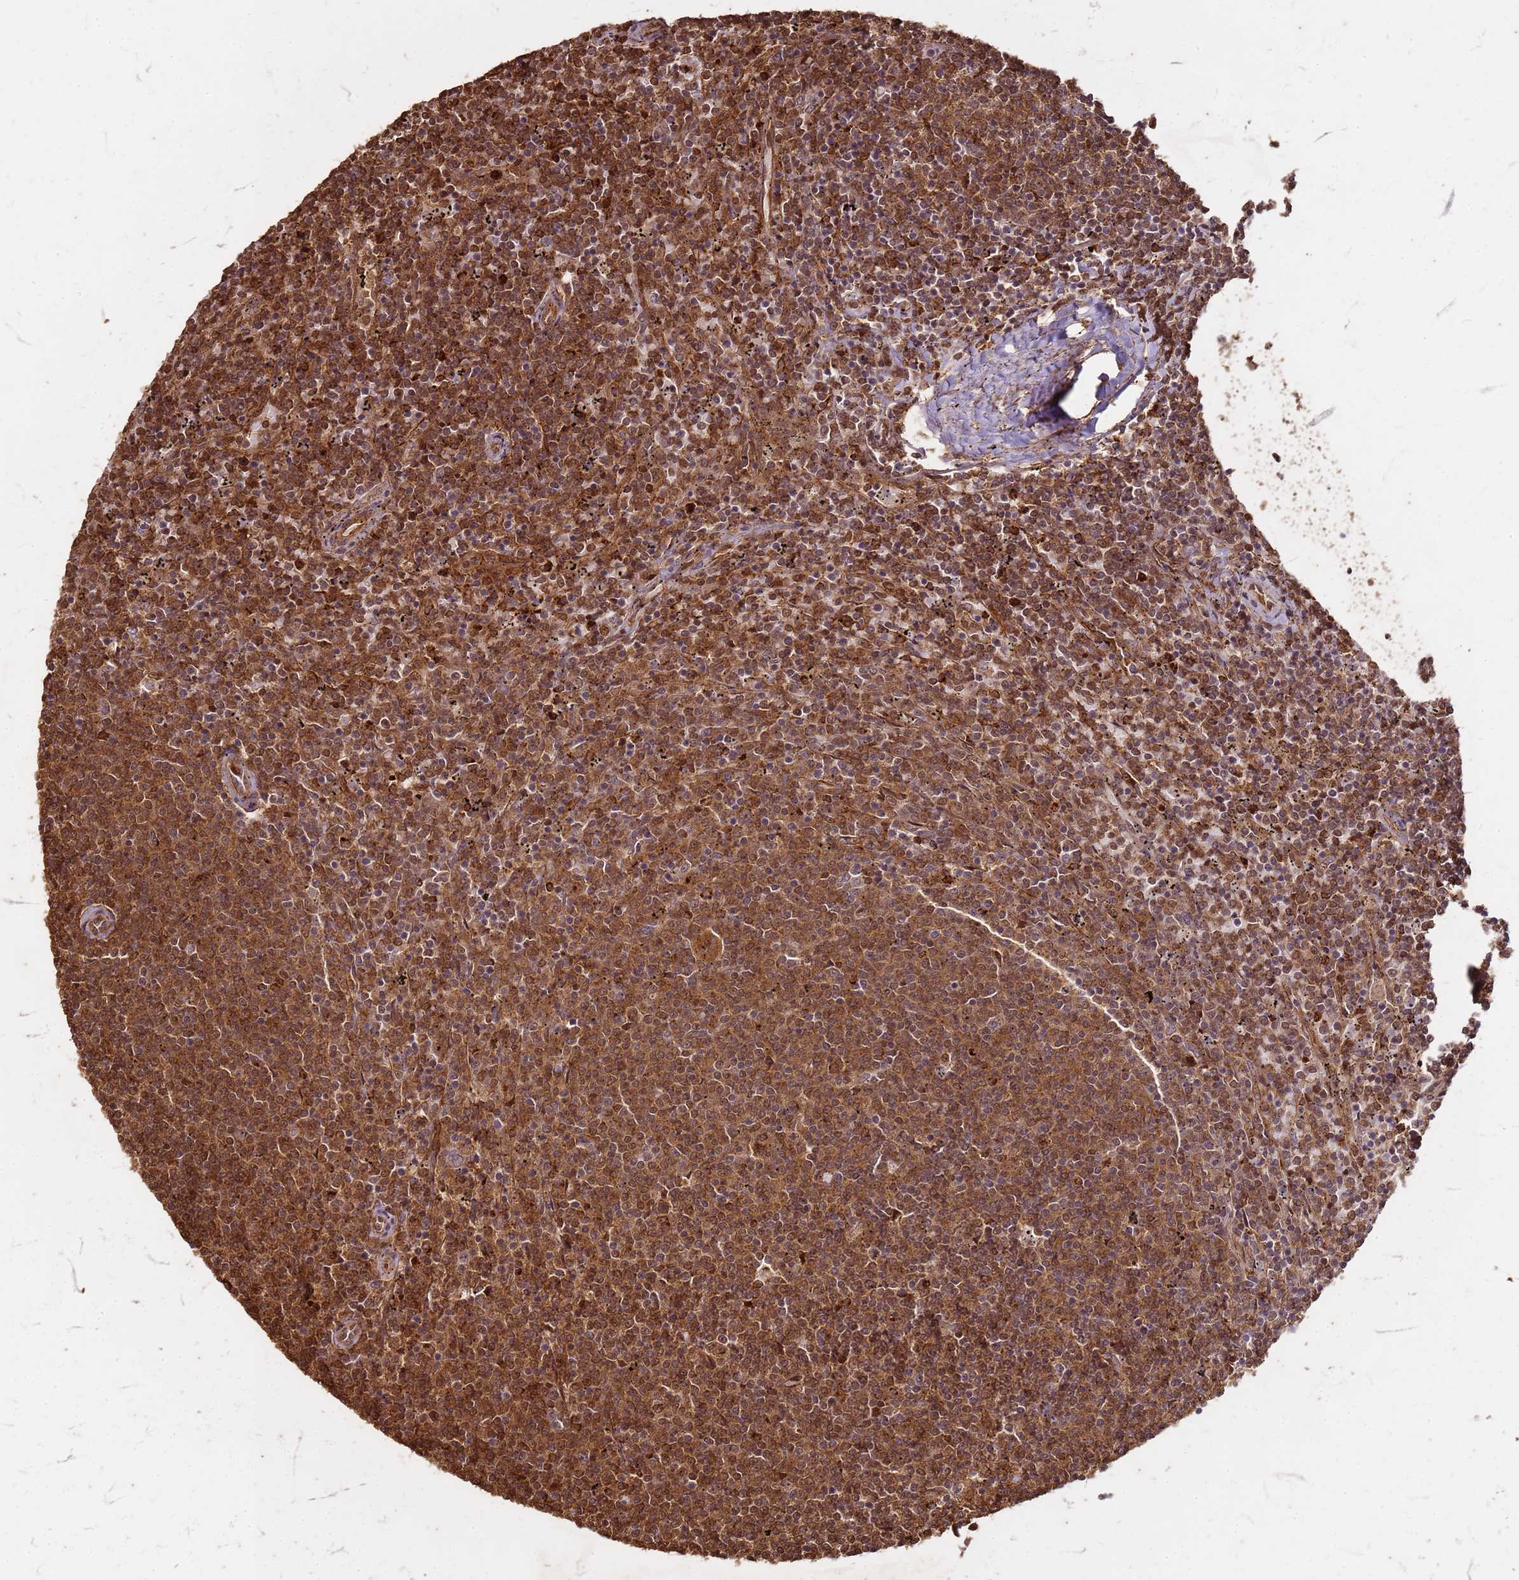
{"staining": {"intensity": "strong", "quantity": ">75%", "location": "cytoplasmic/membranous,nuclear"}, "tissue": "lymphoma", "cell_type": "Tumor cells", "image_type": "cancer", "snomed": [{"axis": "morphology", "description": "Malignant lymphoma, non-Hodgkin's type, Low grade"}, {"axis": "topography", "description": "Spleen"}], "caption": "Immunohistochemical staining of lymphoma reveals high levels of strong cytoplasmic/membranous and nuclear staining in about >75% of tumor cells.", "gene": "KIF26A", "patient": {"sex": "female", "age": 50}}